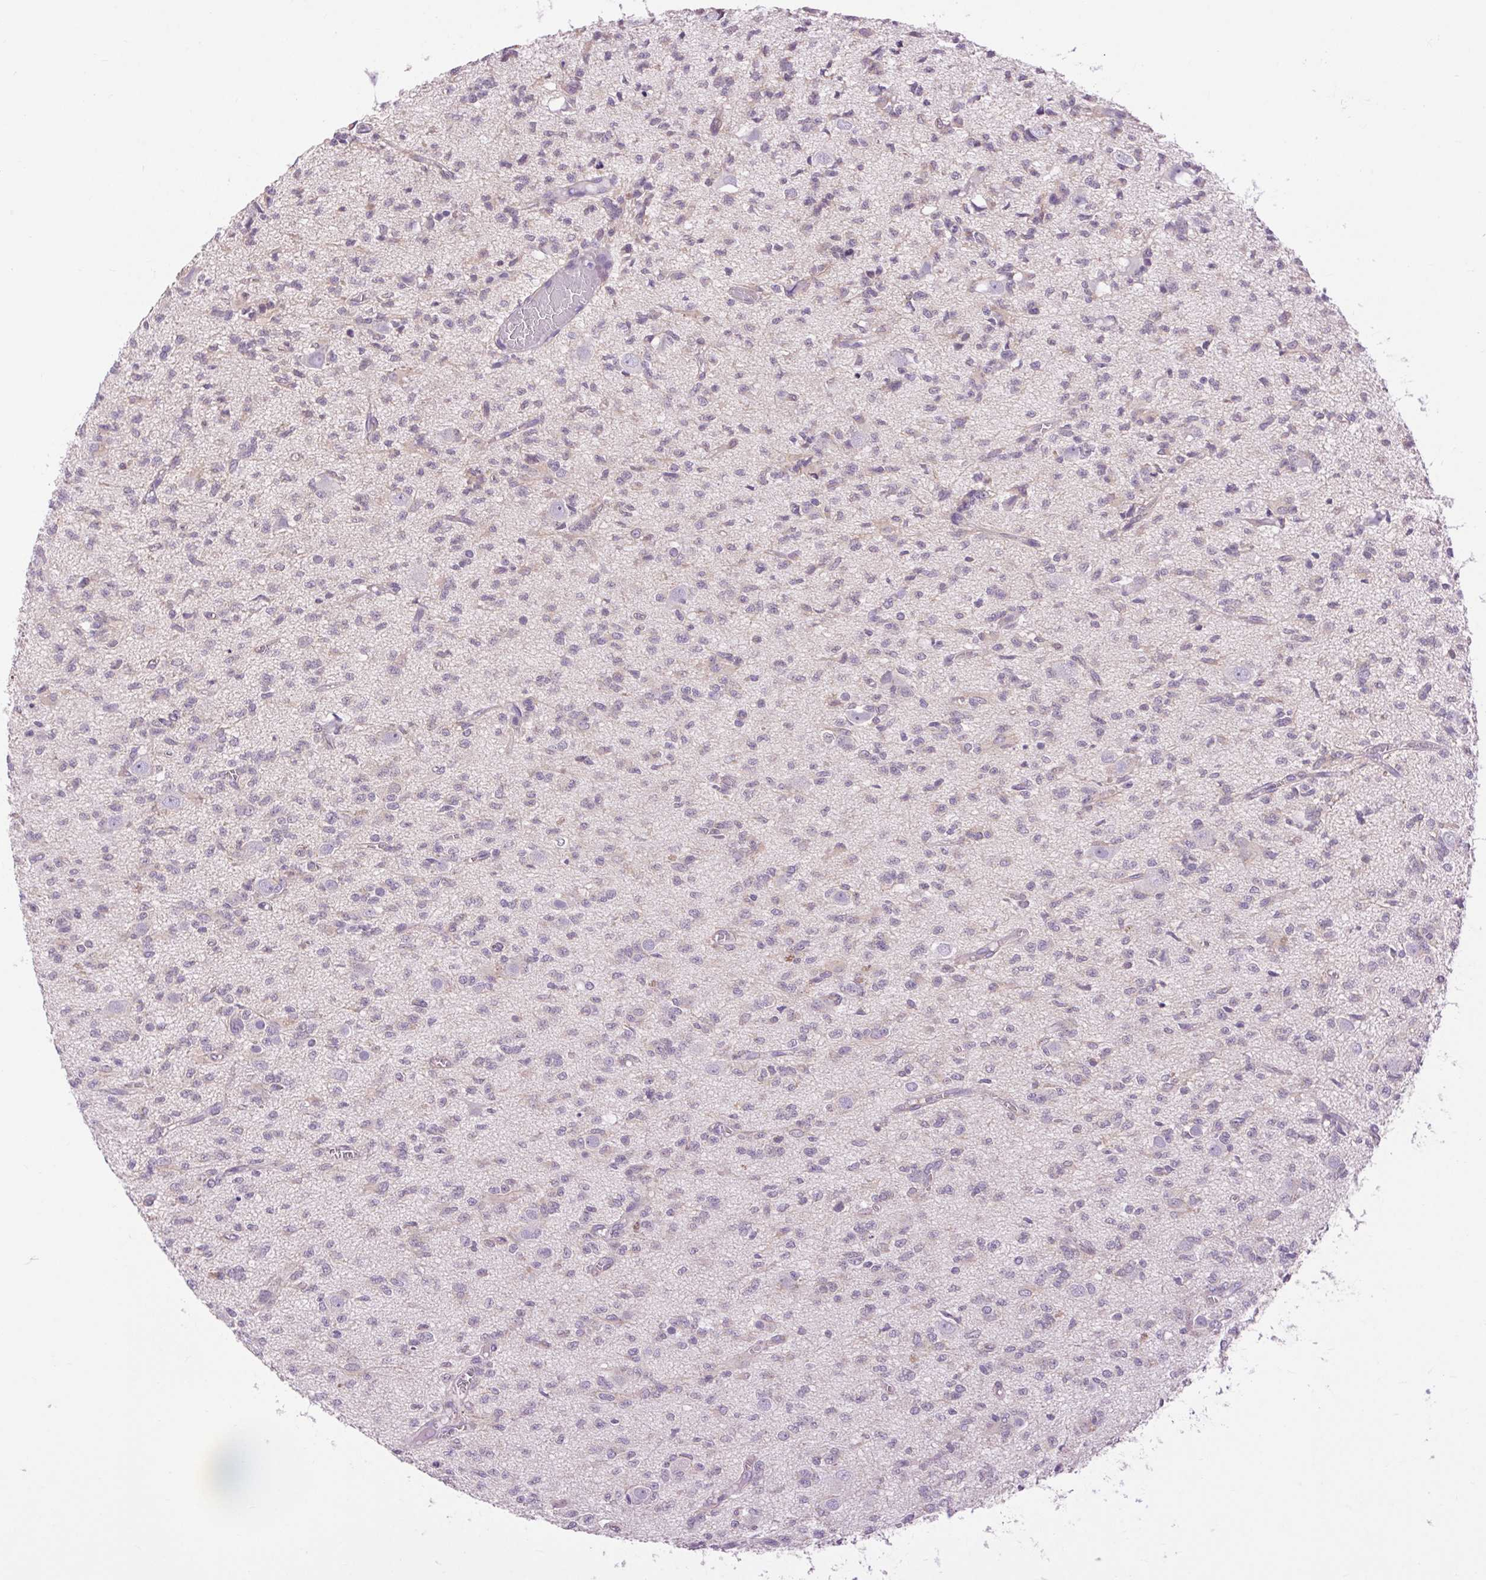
{"staining": {"intensity": "negative", "quantity": "none", "location": "none"}, "tissue": "glioma", "cell_type": "Tumor cells", "image_type": "cancer", "snomed": [{"axis": "morphology", "description": "Glioma, malignant, Low grade"}, {"axis": "topography", "description": "Brain"}], "caption": "DAB (3,3'-diaminobenzidine) immunohistochemical staining of malignant glioma (low-grade) displays no significant staining in tumor cells.", "gene": "SOWAHC", "patient": {"sex": "male", "age": 64}}